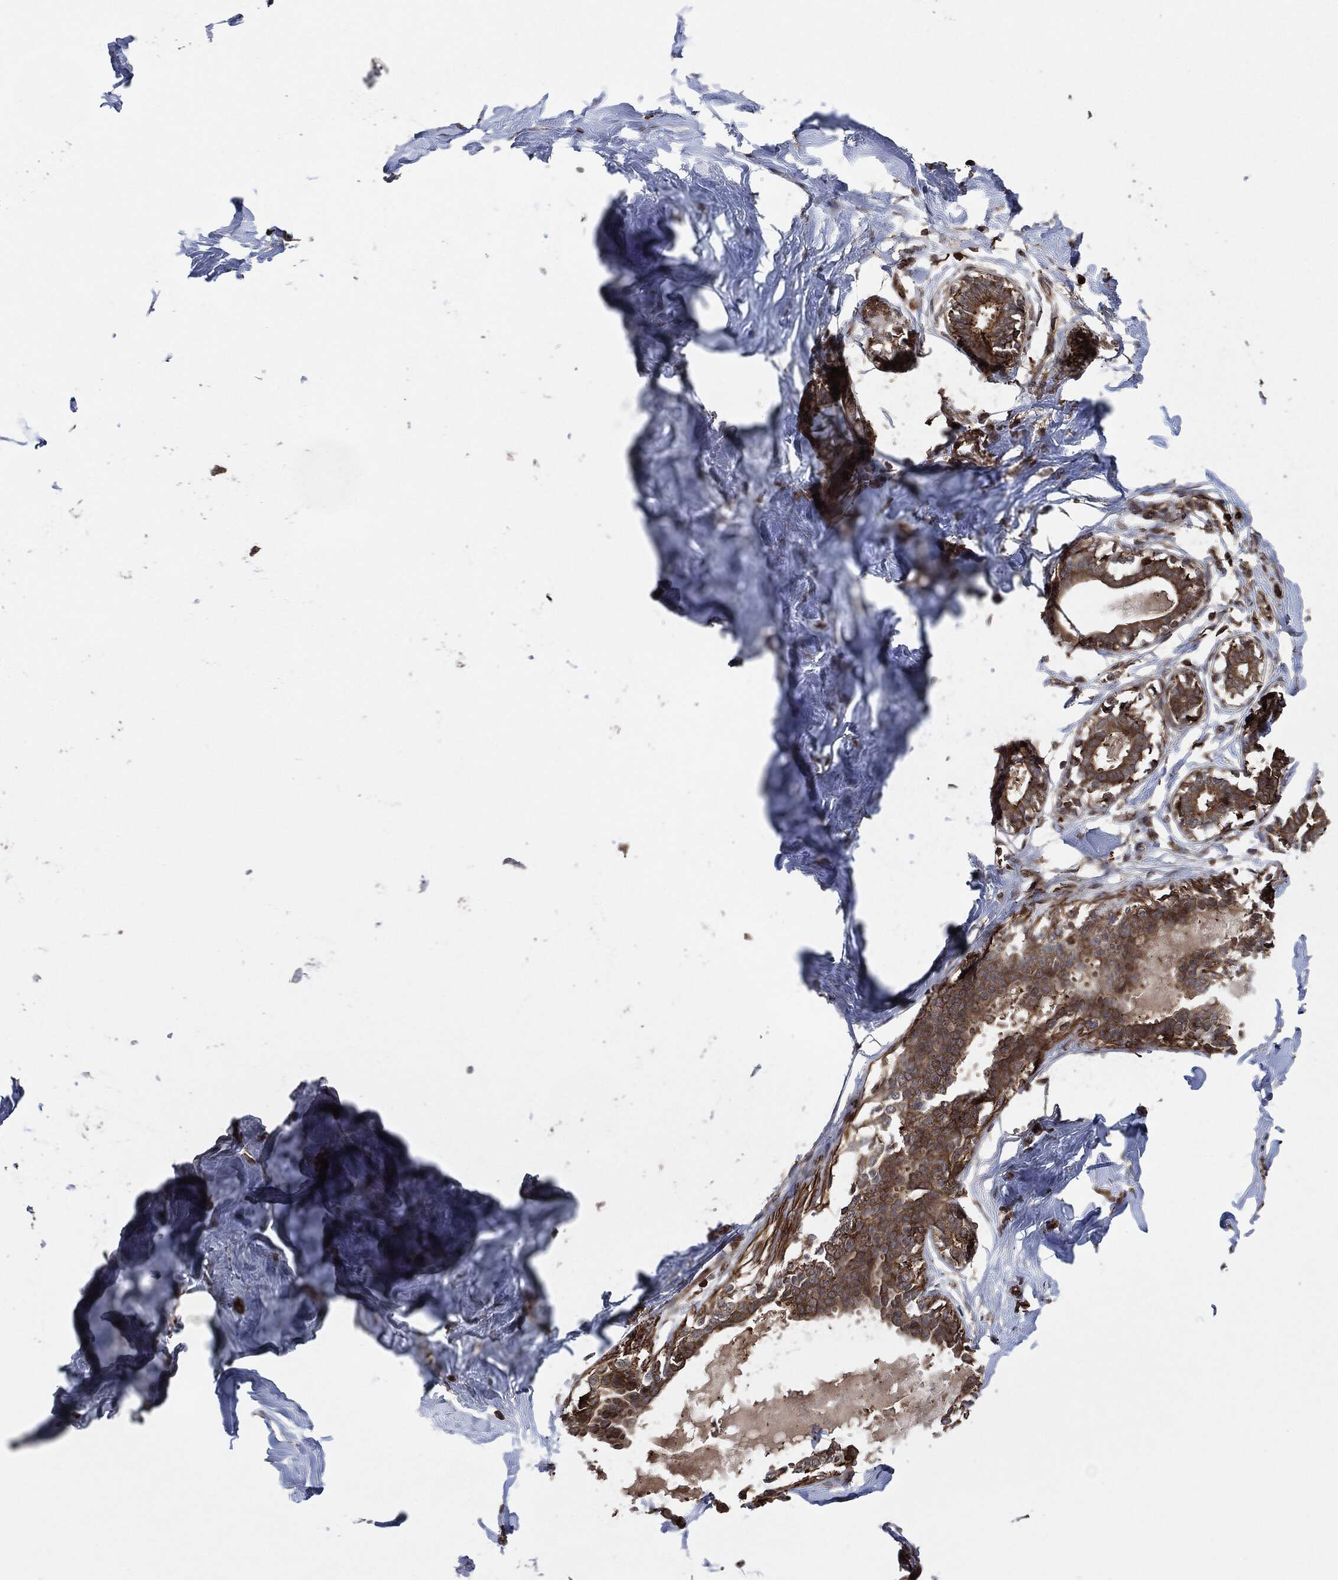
{"staining": {"intensity": "negative", "quantity": "none", "location": "none"}, "tissue": "breast", "cell_type": "Adipocytes", "image_type": "normal", "snomed": [{"axis": "morphology", "description": "Normal tissue, NOS"}, {"axis": "morphology", "description": "Lobular carcinoma, in situ"}, {"axis": "topography", "description": "Breast"}], "caption": "An immunohistochemistry (IHC) photomicrograph of benign breast is shown. There is no staining in adipocytes of breast. (Brightfield microscopy of DAB immunohistochemistry at high magnification).", "gene": "TPT1", "patient": {"sex": "female", "age": 35}}